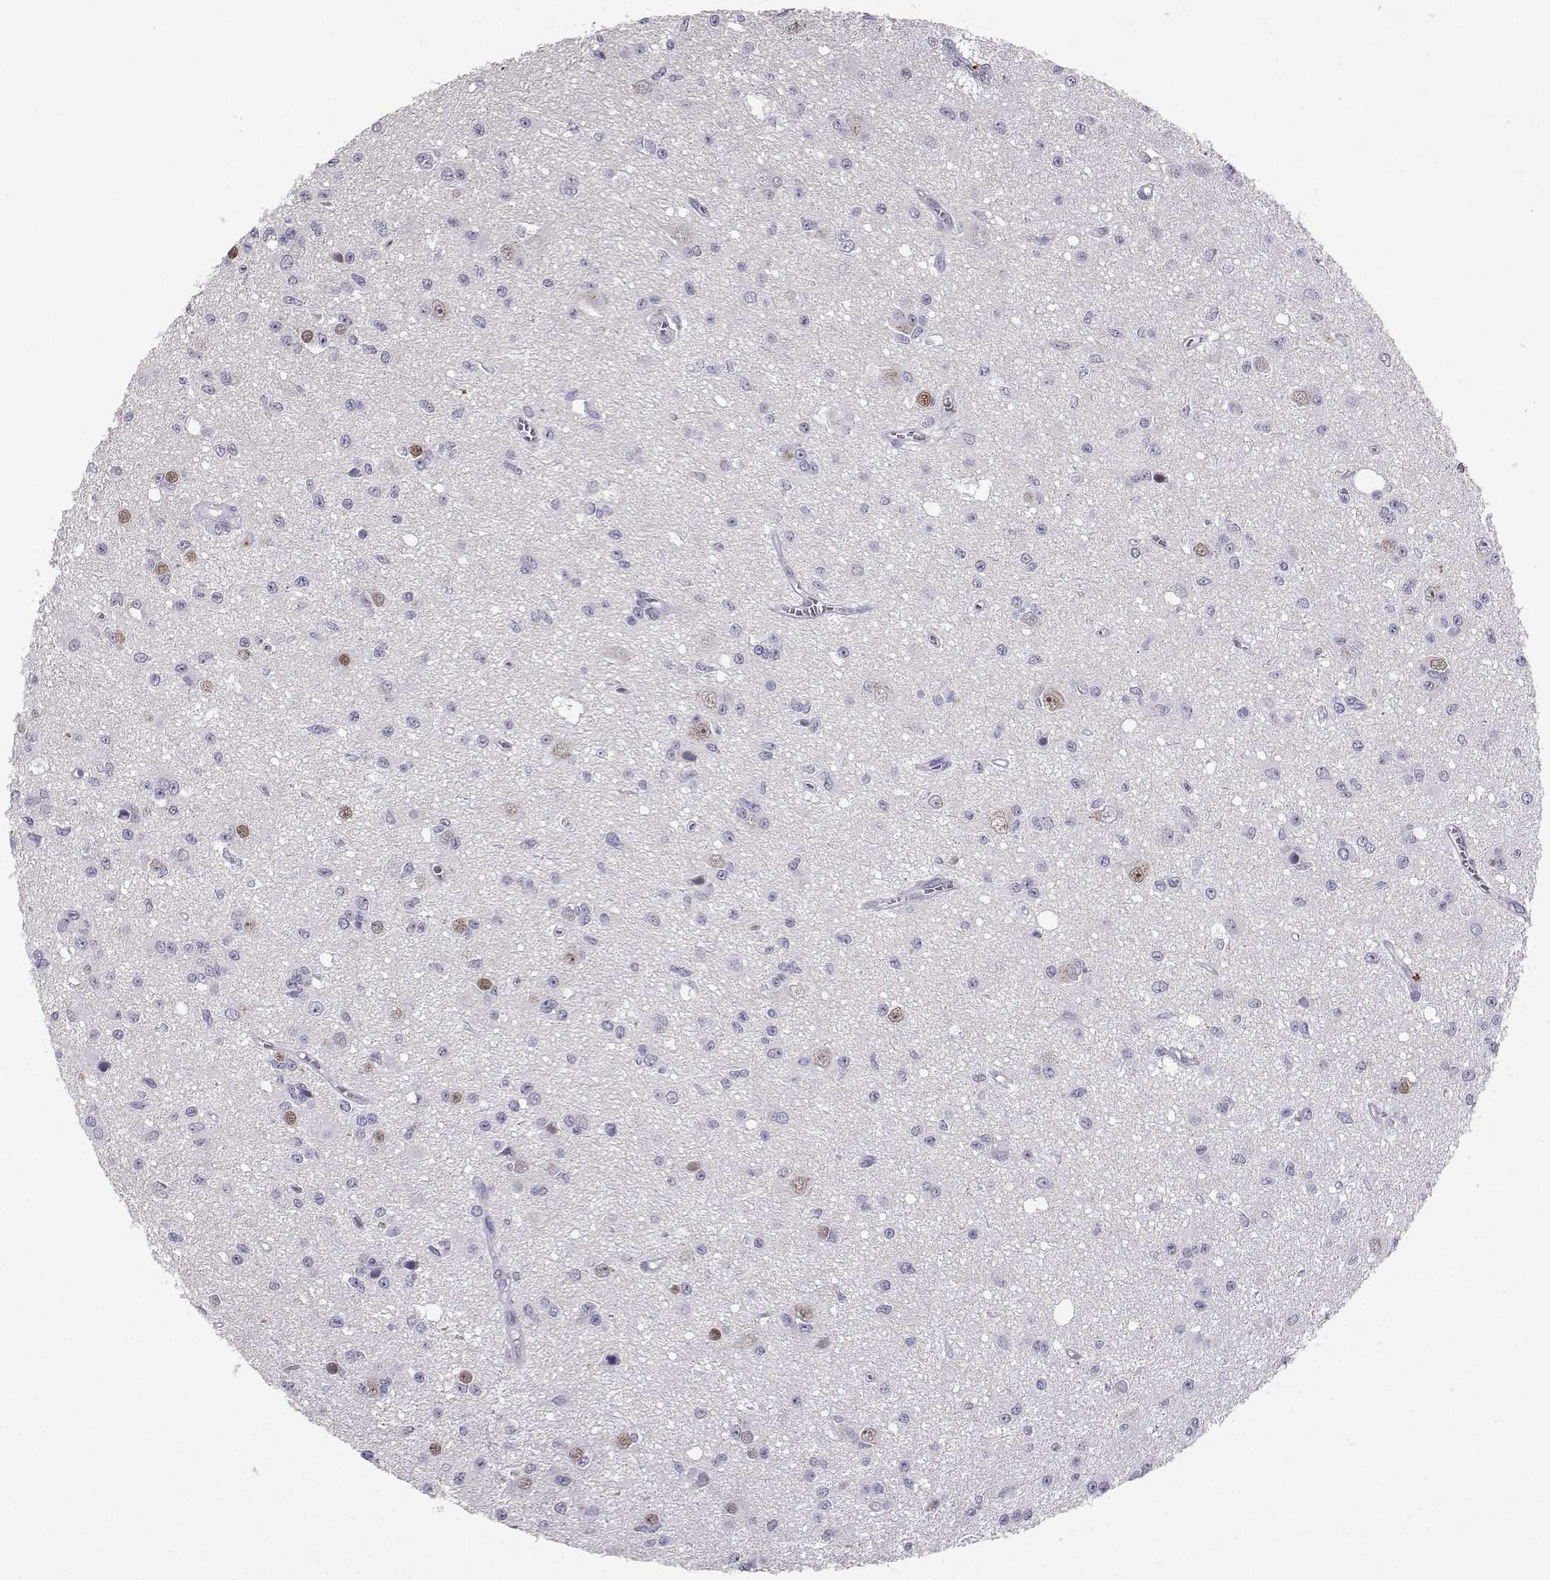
{"staining": {"intensity": "negative", "quantity": "none", "location": "none"}, "tissue": "glioma", "cell_type": "Tumor cells", "image_type": "cancer", "snomed": [{"axis": "morphology", "description": "Glioma, malignant, Low grade"}, {"axis": "topography", "description": "Brain"}], "caption": "Malignant low-grade glioma was stained to show a protein in brown. There is no significant positivity in tumor cells.", "gene": "TBR1", "patient": {"sex": "female", "age": 45}}